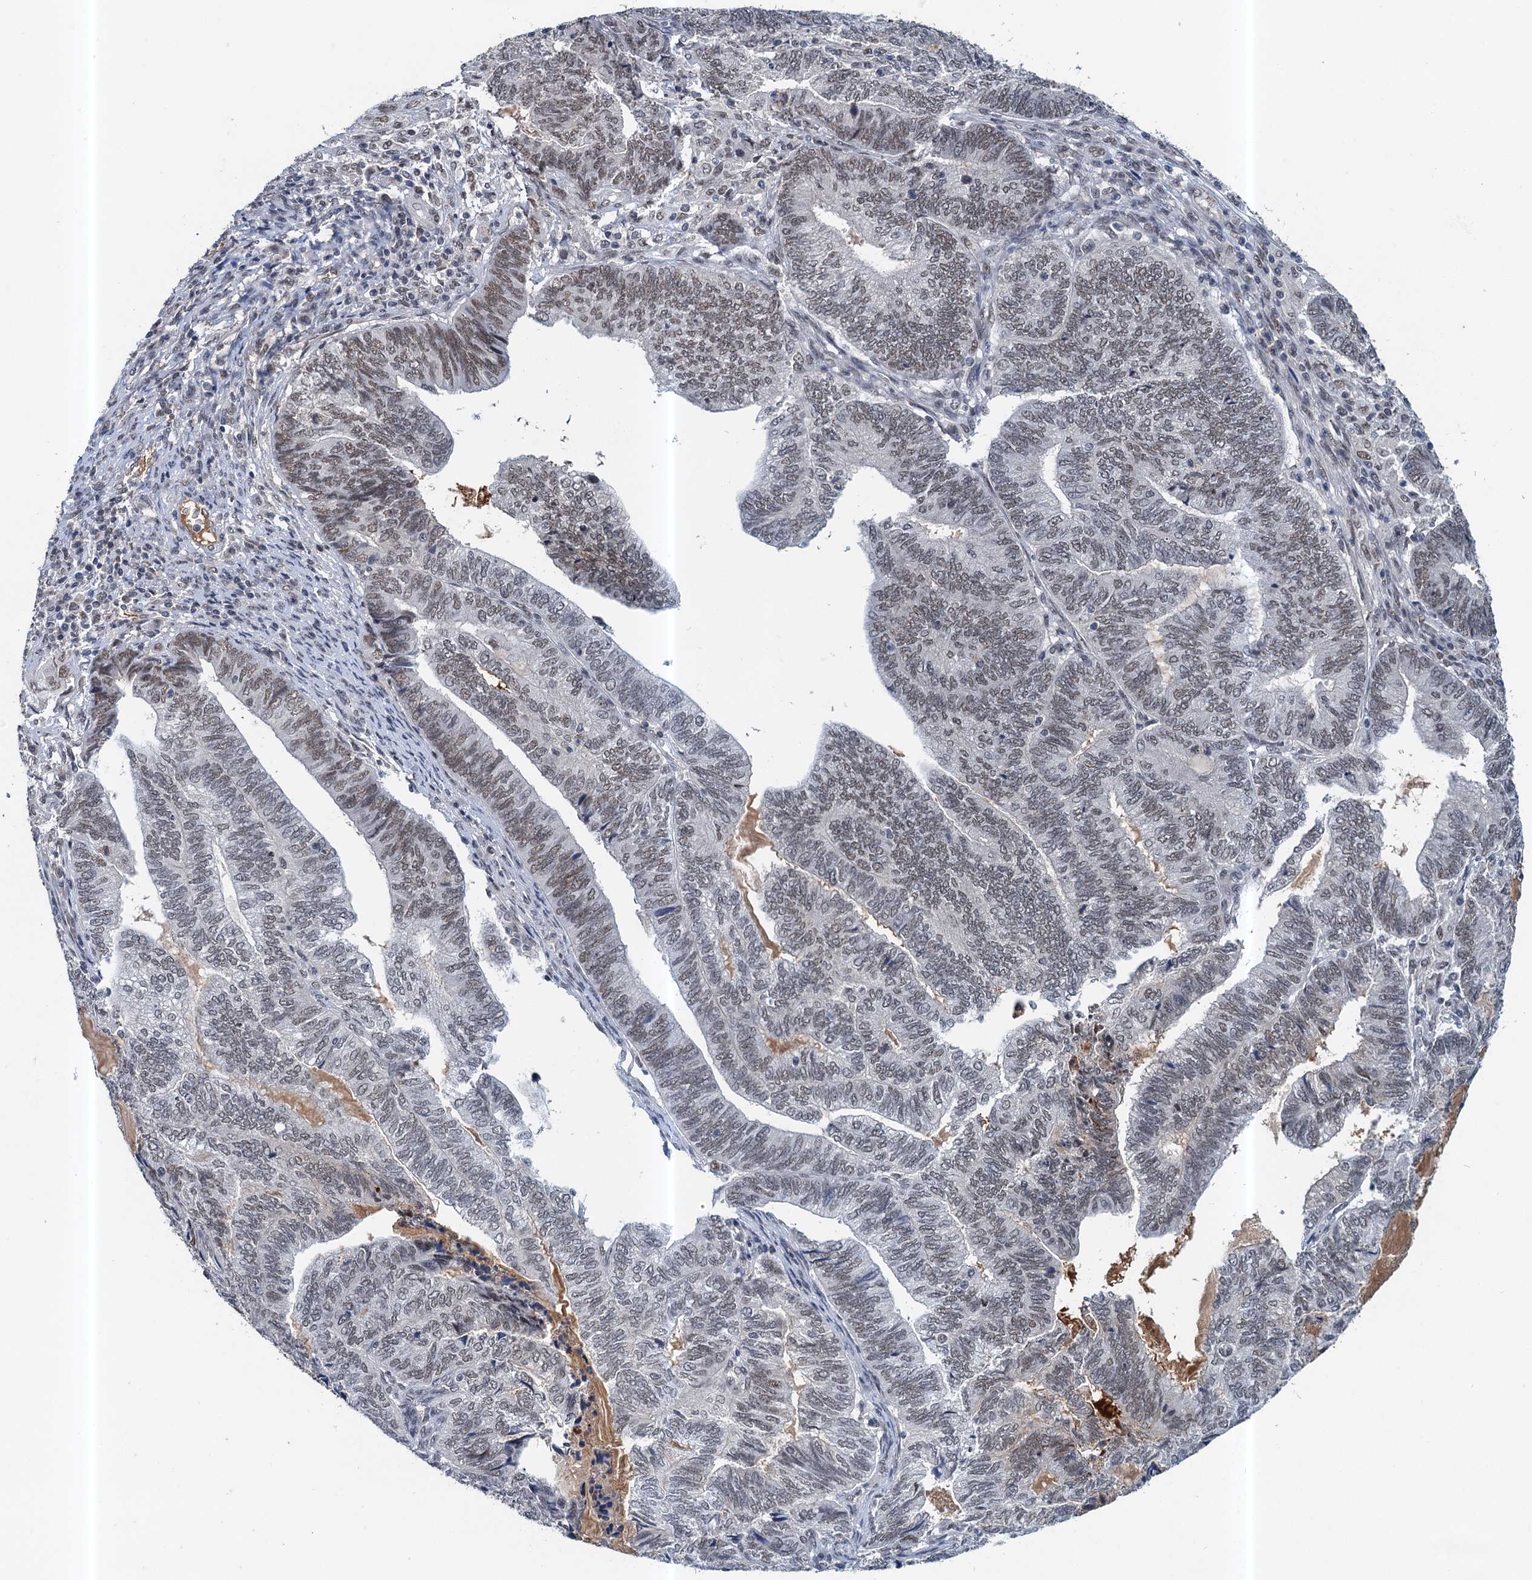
{"staining": {"intensity": "weak", "quantity": "25%-75%", "location": "nuclear"}, "tissue": "endometrial cancer", "cell_type": "Tumor cells", "image_type": "cancer", "snomed": [{"axis": "morphology", "description": "Adenocarcinoma, NOS"}, {"axis": "topography", "description": "Uterus"}, {"axis": "topography", "description": "Endometrium"}], "caption": "Weak nuclear positivity is identified in about 25%-75% of tumor cells in endometrial cancer (adenocarcinoma).", "gene": "CSTF3", "patient": {"sex": "female", "age": 70}}